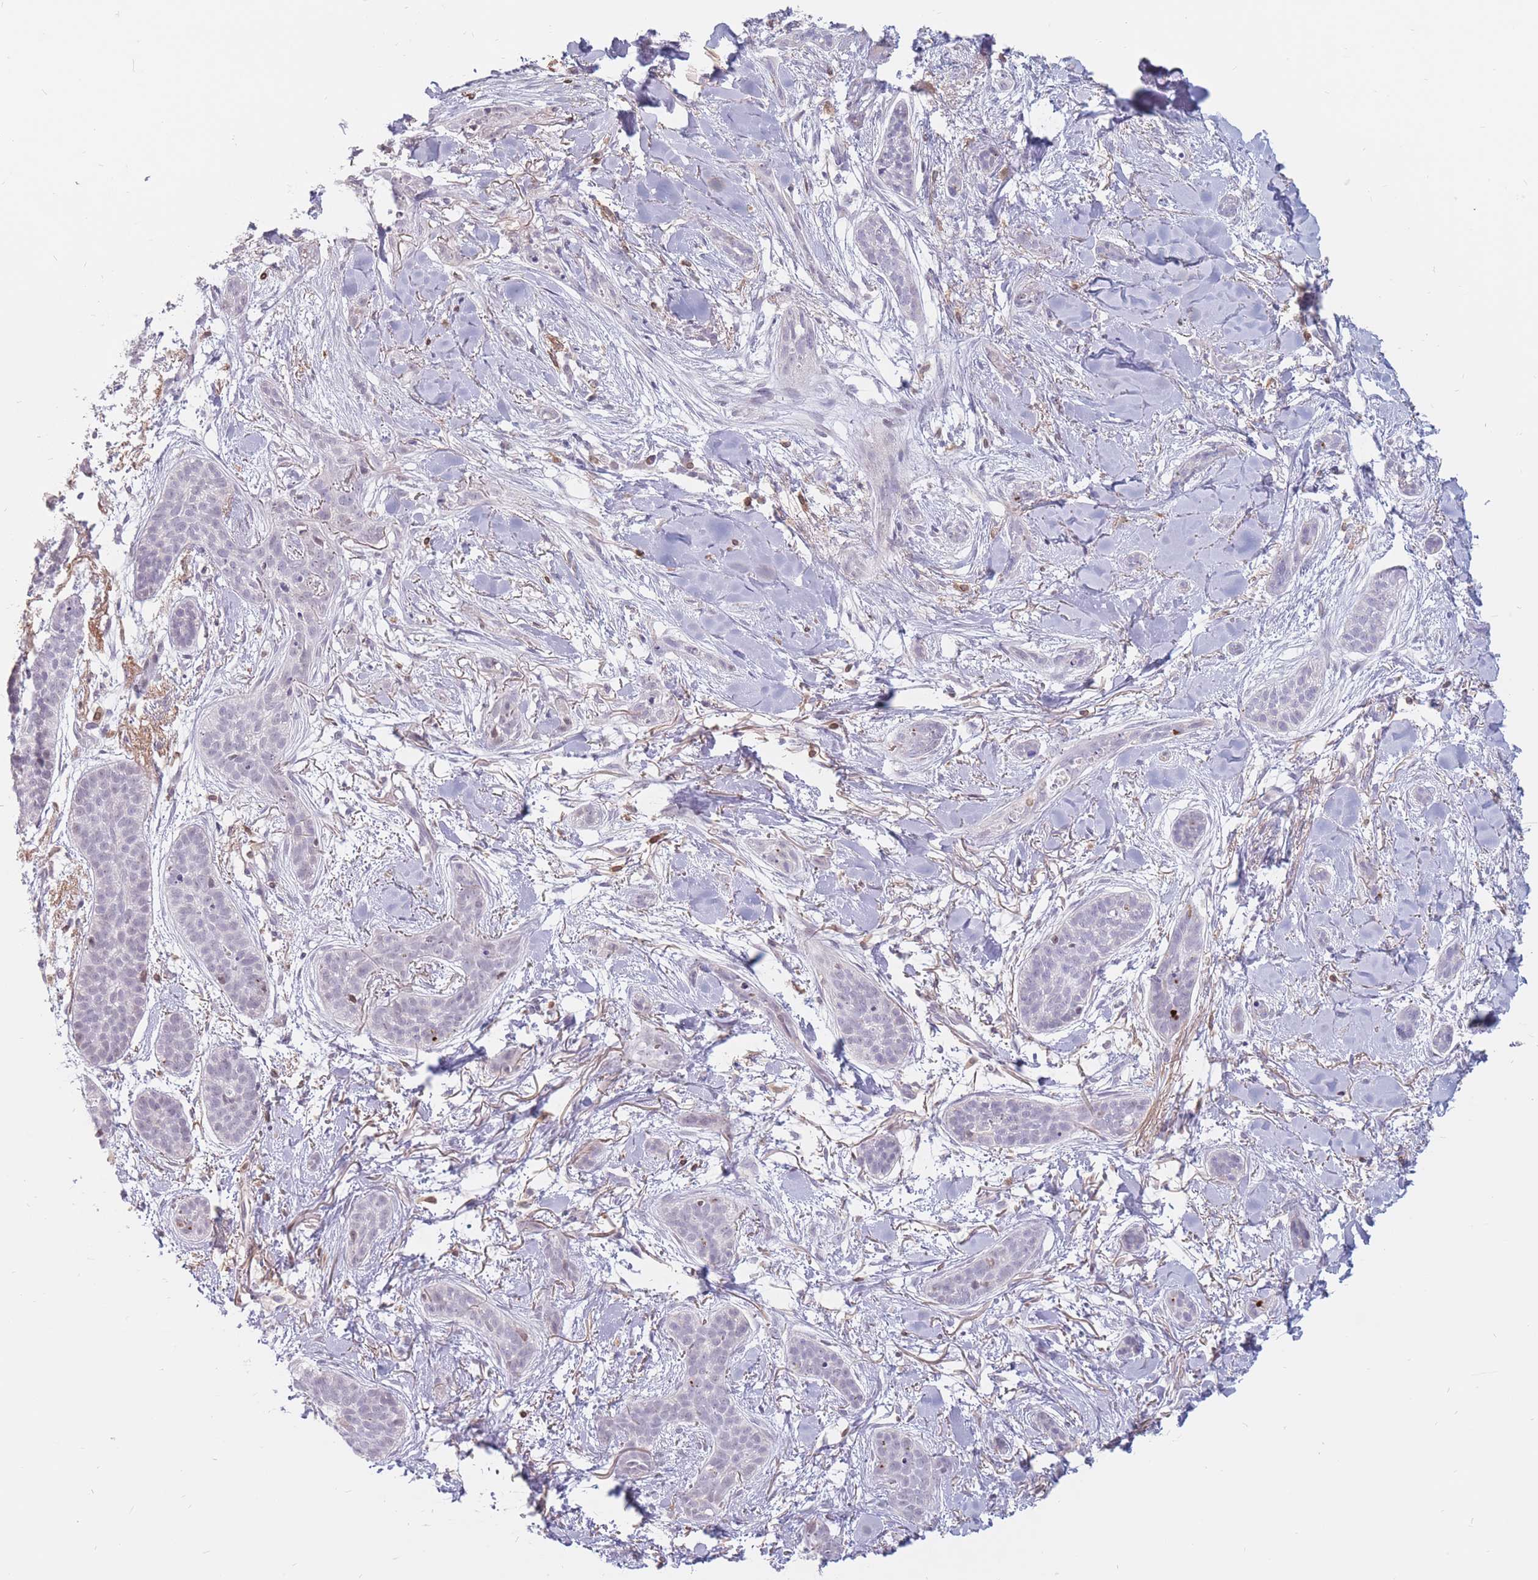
{"staining": {"intensity": "negative", "quantity": "none", "location": "none"}, "tissue": "skin cancer", "cell_type": "Tumor cells", "image_type": "cancer", "snomed": [{"axis": "morphology", "description": "Basal cell carcinoma"}, {"axis": "topography", "description": "Skin"}], "caption": "Tumor cells show no significant protein expression in skin basal cell carcinoma.", "gene": "PTGDR", "patient": {"sex": "male", "age": 52}}